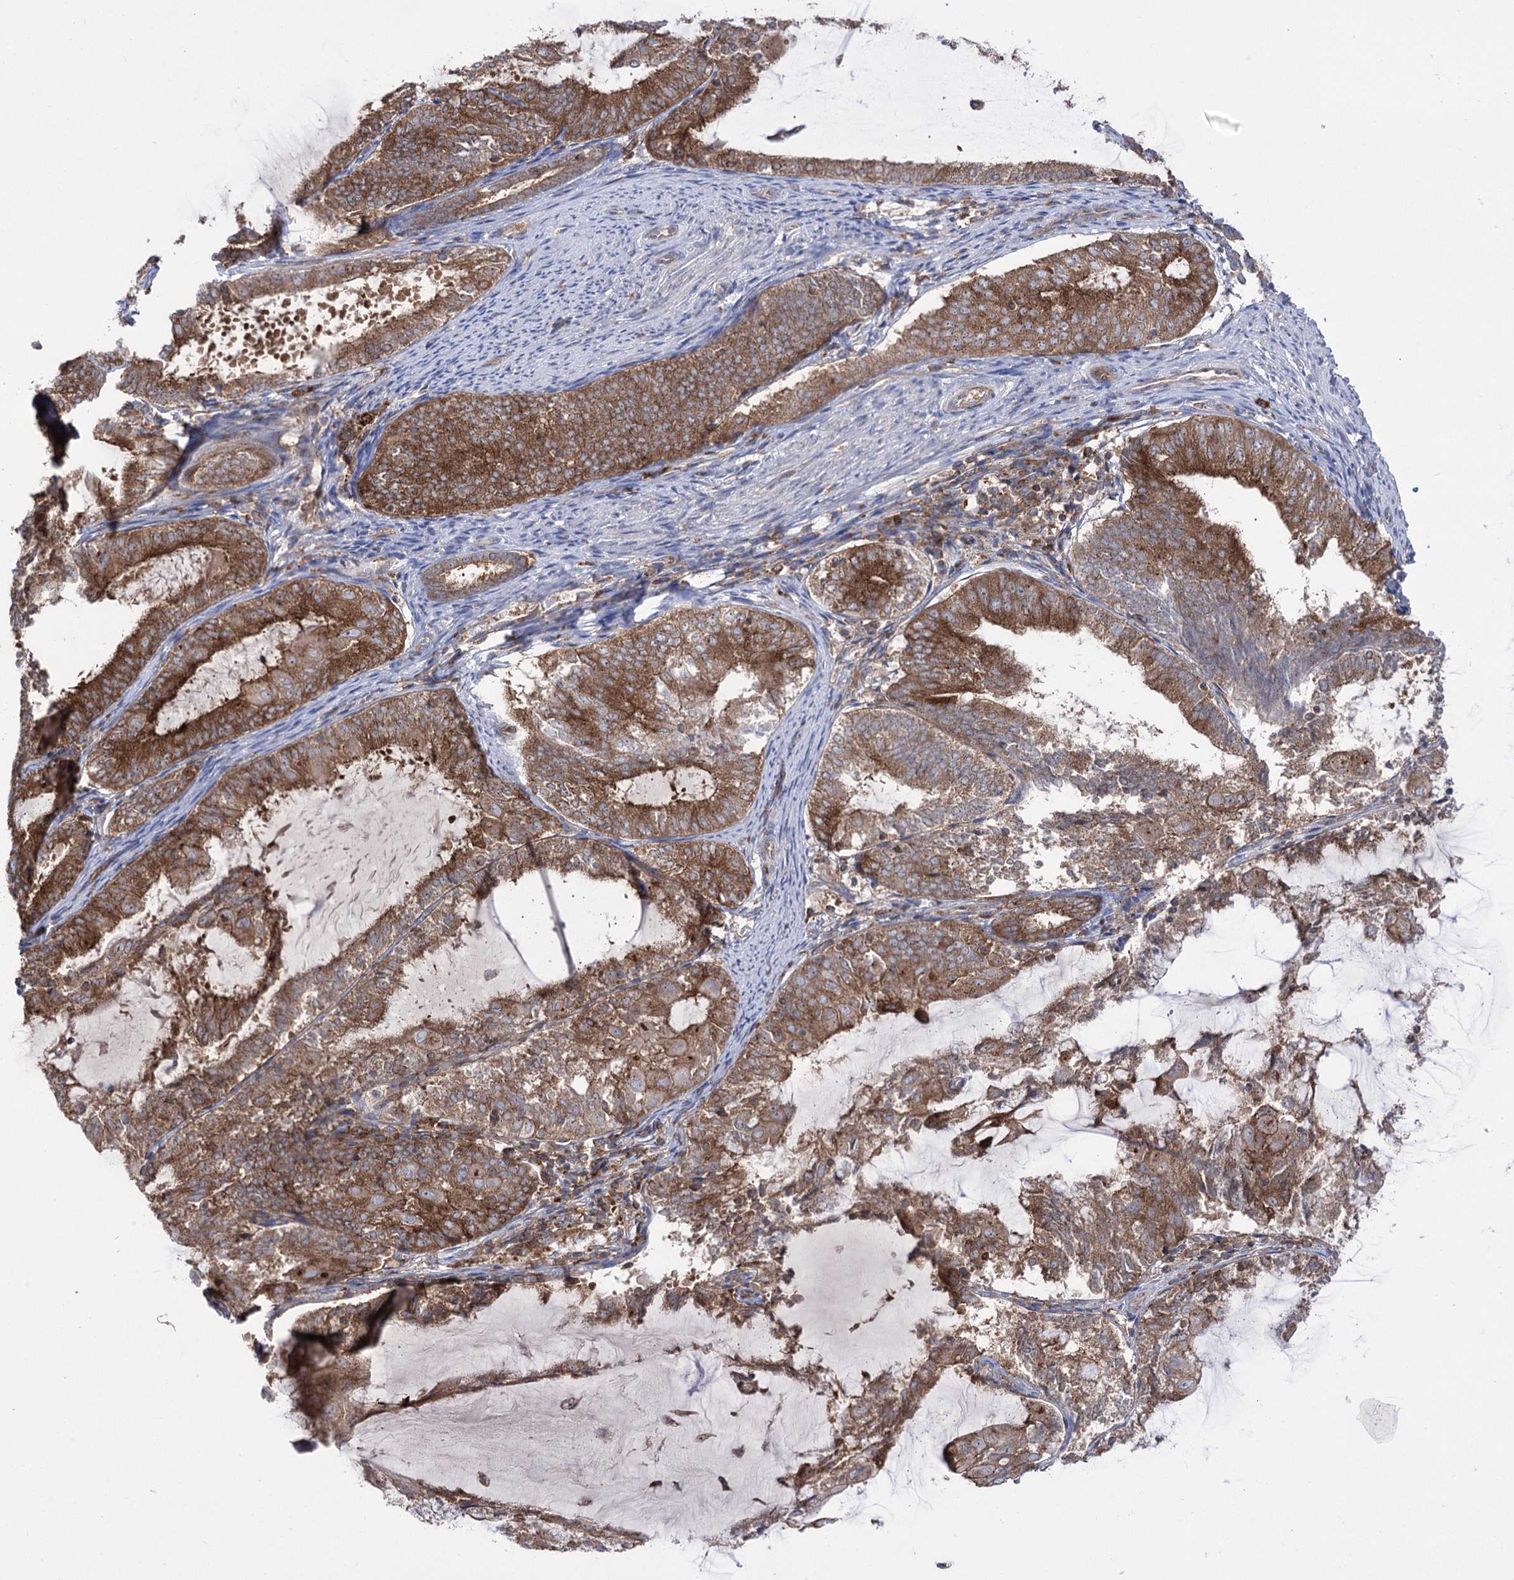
{"staining": {"intensity": "strong", "quantity": ">75%", "location": "cytoplasmic/membranous"}, "tissue": "endometrial cancer", "cell_type": "Tumor cells", "image_type": "cancer", "snomed": [{"axis": "morphology", "description": "Adenocarcinoma, NOS"}, {"axis": "topography", "description": "Endometrium"}], "caption": "Immunohistochemical staining of human endometrial adenocarcinoma demonstrates high levels of strong cytoplasmic/membranous protein positivity in about >75% of tumor cells.", "gene": "ZNF622", "patient": {"sex": "female", "age": 81}}